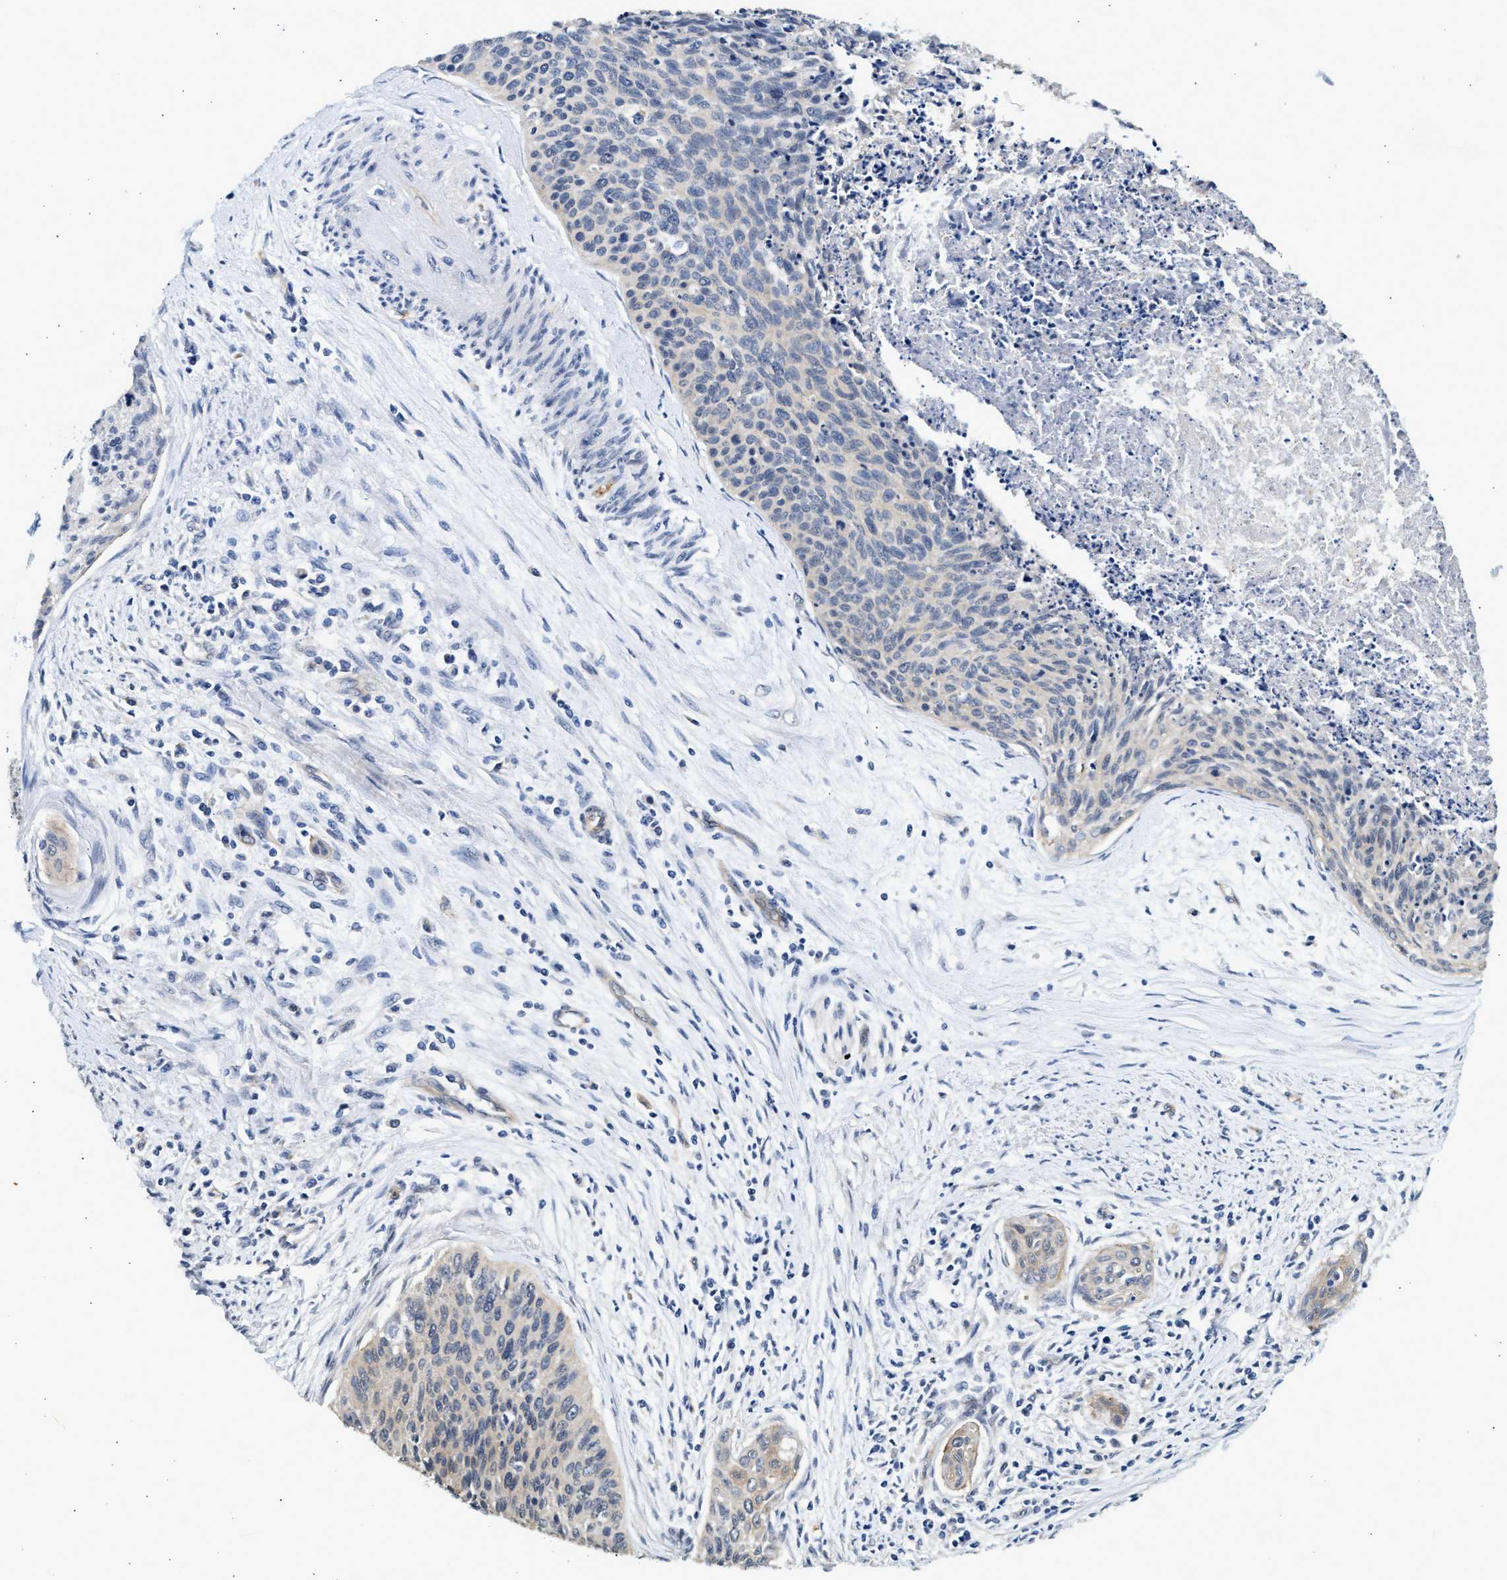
{"staining": {"intensity": "weak", "quantity": "25%-75%", "location": "cytoplasmic/membranous"}, "tissue": "cervical cancer", "cell_type": "Tumor cells", "image_type": "cancer", "snomed": [{"axis": "morphology", "description": "Squamous cell carcinoma, NOS"}, {"axis": "topography", "description": "Cervix"}], "caption": "DAB immunohistochemical staining of human squamous cell carcinoma (cervical) reveals weak cytoplasmic/membranous protein positivity in about 25%-75% of tumor cells. The staining is performed using DAB brown chromogen to label protein expression. The nuclei are counter-stained blue using hematoxylin.", "gene": "DUSP14", "patient": {"sex": "female", "age": 55}}